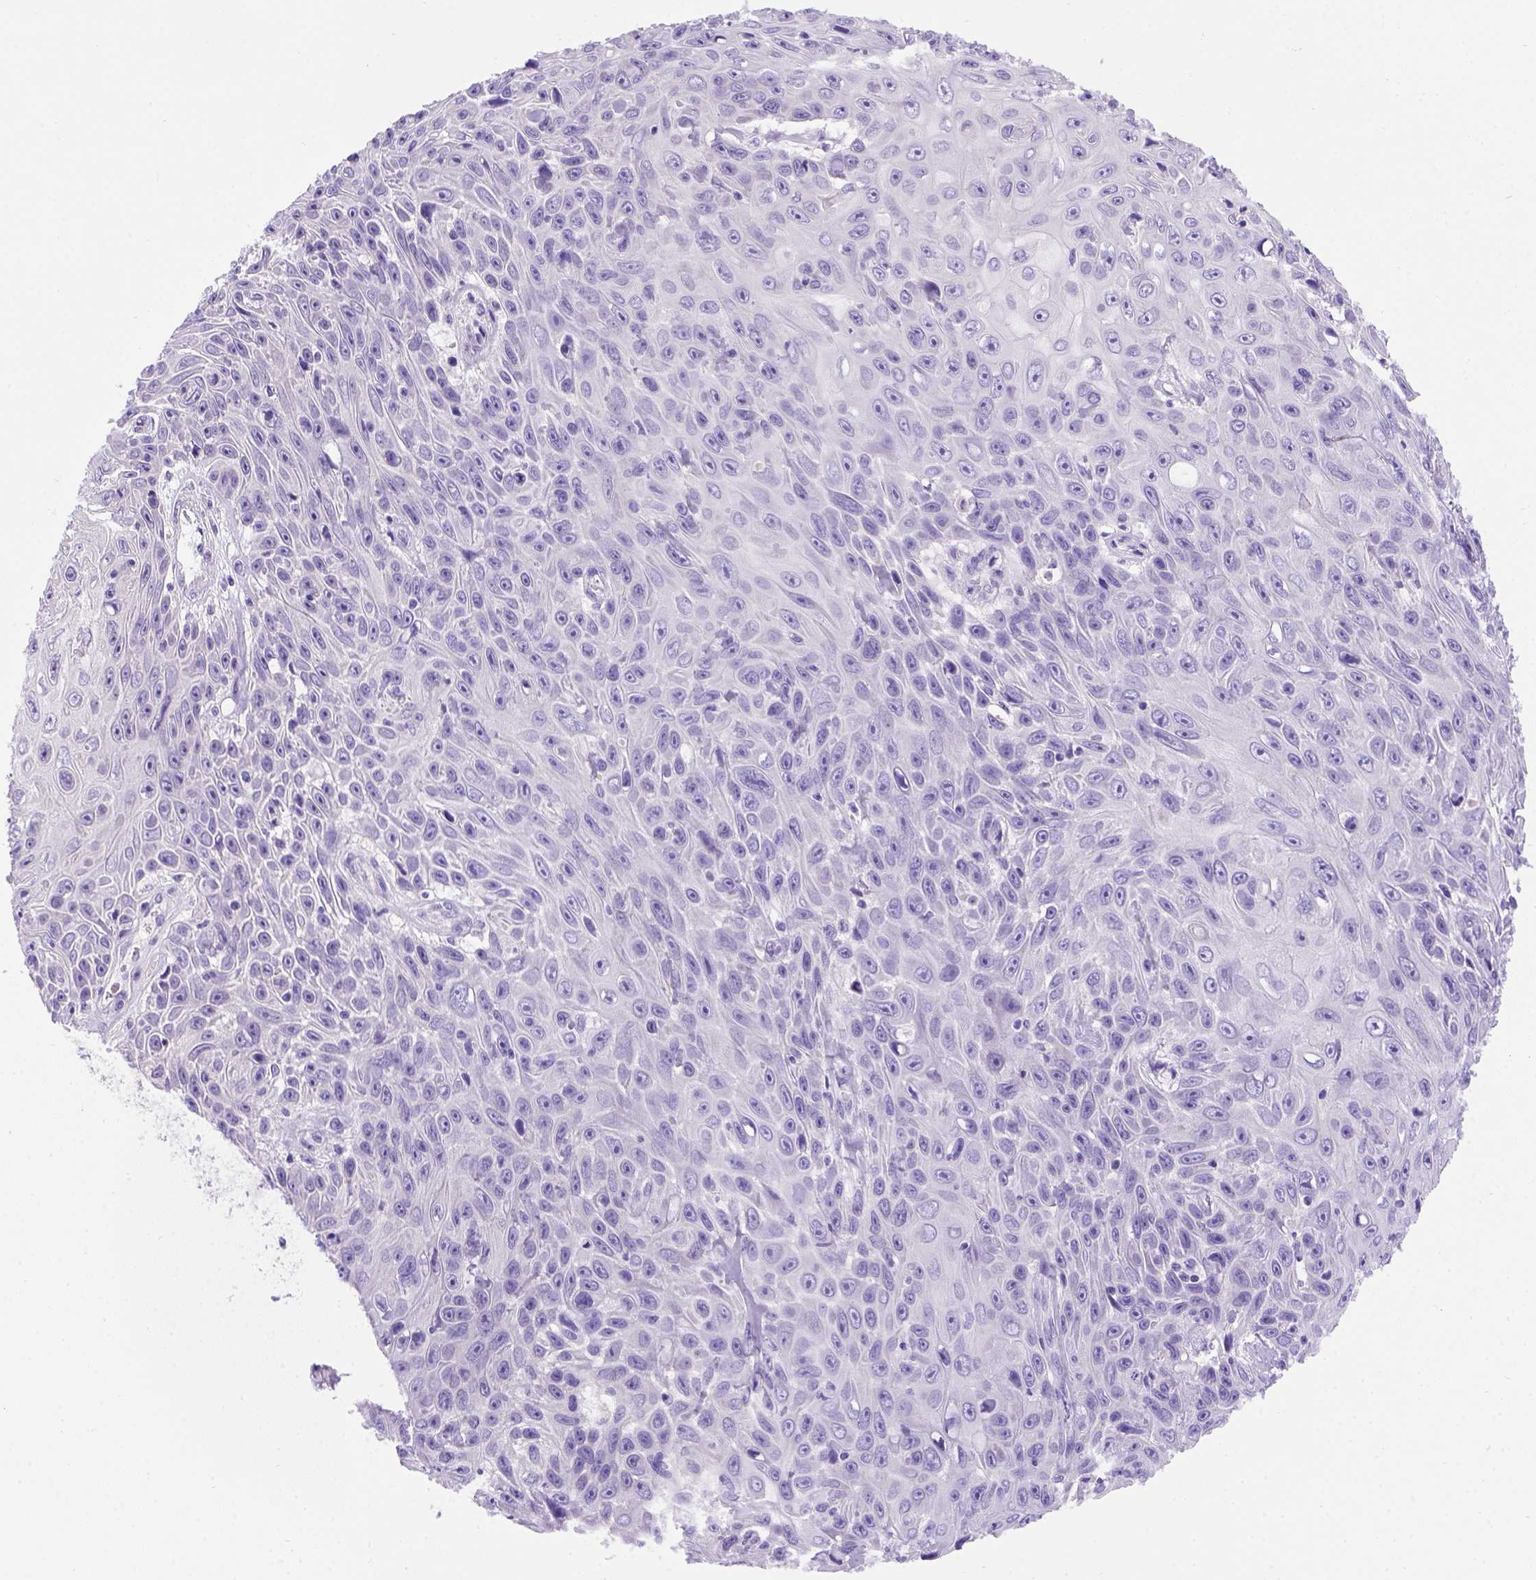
{"staining": {"intensity": "negative", "quantity": "none", "location": "none"}, "tissue": "skin cancer", "cell_type": "Tumor cells", "image_type": "cancer", "snomed": [{"axis": "morphology", "description": "Squamous cell carcinoma, NOS"}, {"axis": "topography", "description": "Skin"}], "caption": "Immunohistochemistry histopathology image of human skin cancer stained for a protein (brown), which displays no expression in tumor cells. Nuclei are stained in blue.", "gene": "FOXI1", "patient": {"sex": "male", "age": 82}}